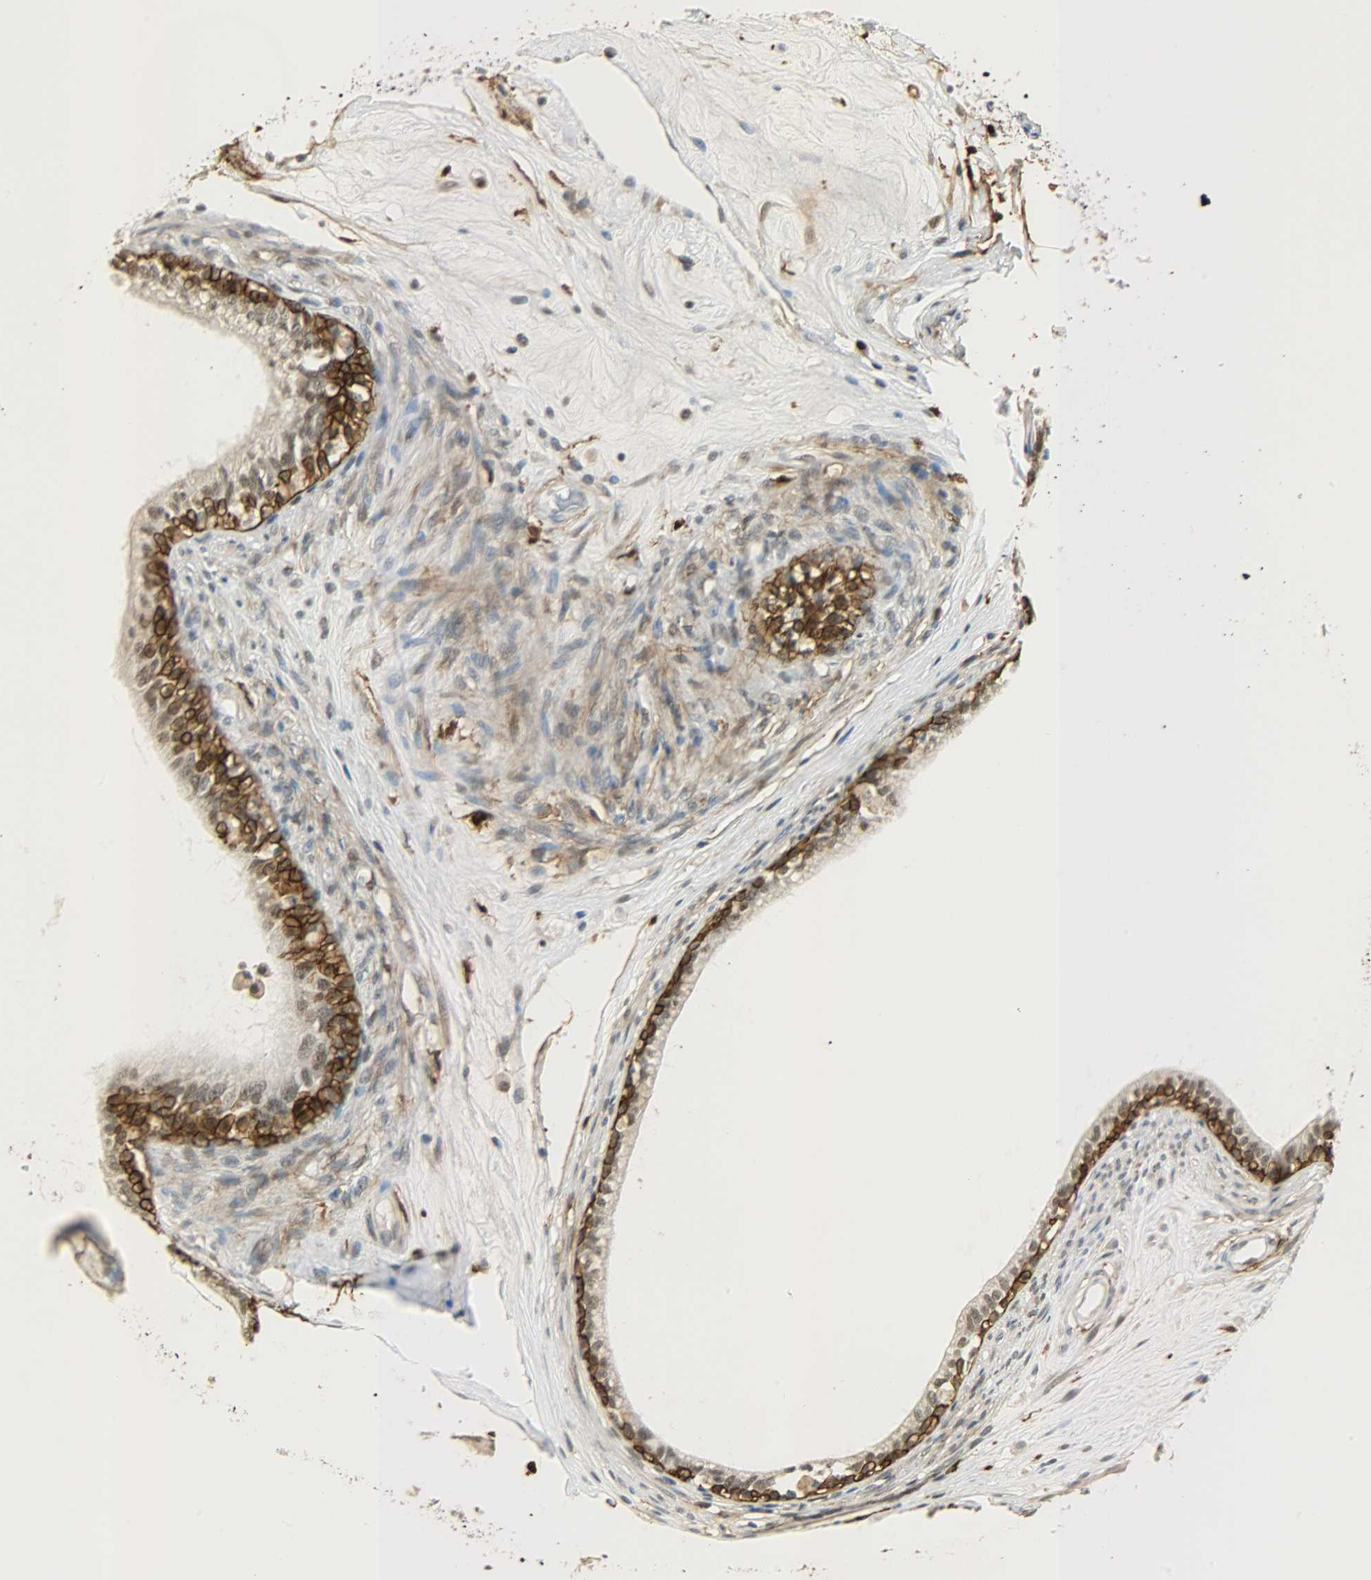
{"staining": {"intensity": "strong", "quantity": ">75%", "location": "cytoplasmic/membranous,nuclear"}, "tissue": "epididymis", "cell_type": "Glandular cells", "image_type": "normal", "snomed": [{"axis": "morphology", "description": "Normal tissue, NOS"}, {"axis": "morphology", "description": "Inflammation, NOS"}, {"axis": "topography", "description": "Epididymis"}], "caption": "A brown stain labels strong cytoplasmic/membranous,nuclear expression of a protein in glandular cells of unremarkable epididymis.", "gene": "NGFR", "patient": {"sex": "male", "age": 84}}